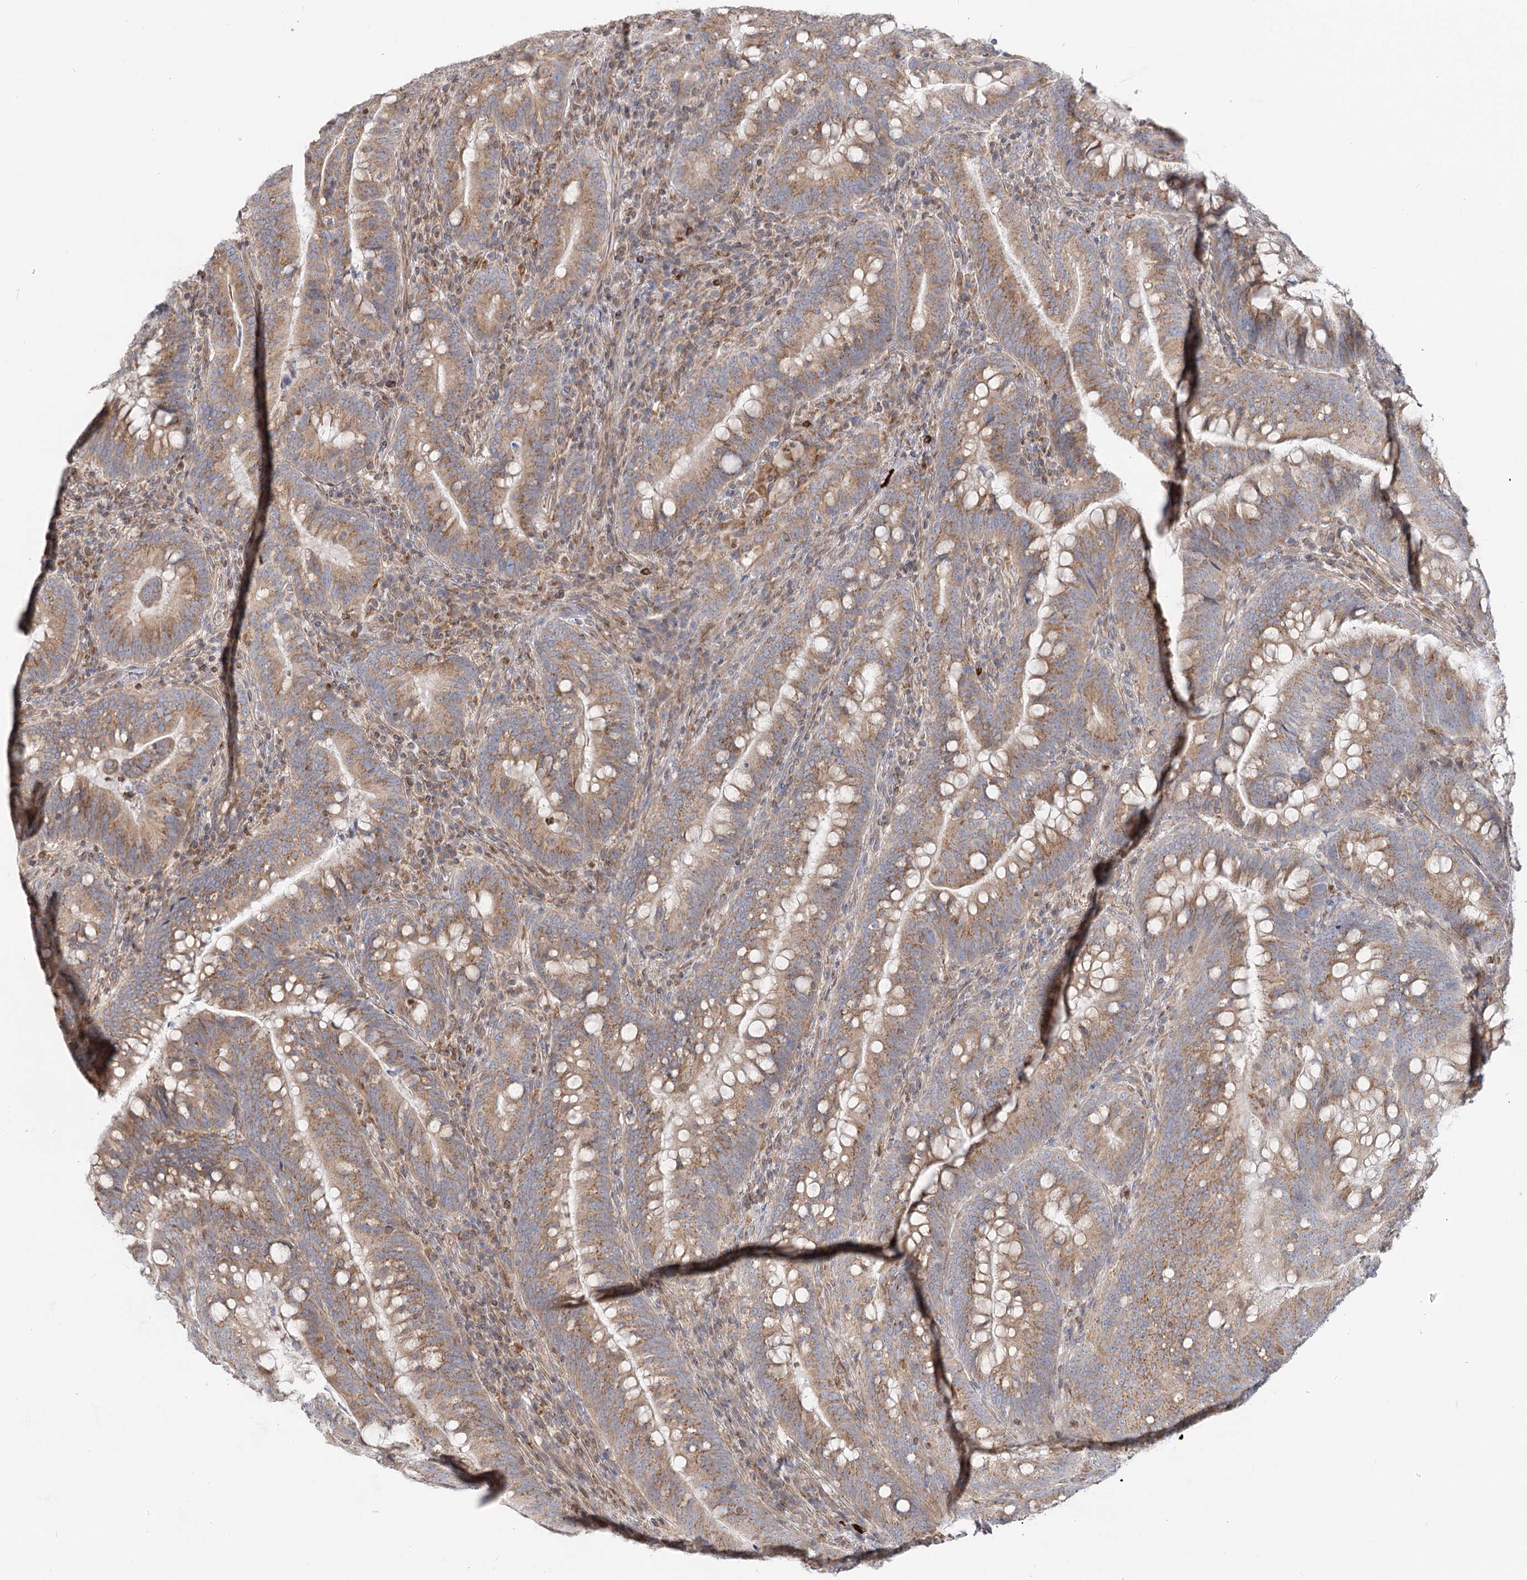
{"staining": {"intensity": "moderate", "quantity": ">75%", "location": "cytoplasmic/membranous"}, "tissue": "colorectal cancer", "cell_type": "Tumor cells", "image_type": "cancer", "snomed": [{"axis": "morphology", "description": "Adenocarcinoma, NOS"}, {"axis": "topography", "description": "Colon"}], "caption": "Immunohistochemical staining of colorectal cancer reveals moderate cytoplasmic/membranous protein staining in about >75% of tumor cells.", "gene": "MTMR3", "patient": {"sex": "female", "age": 66}}